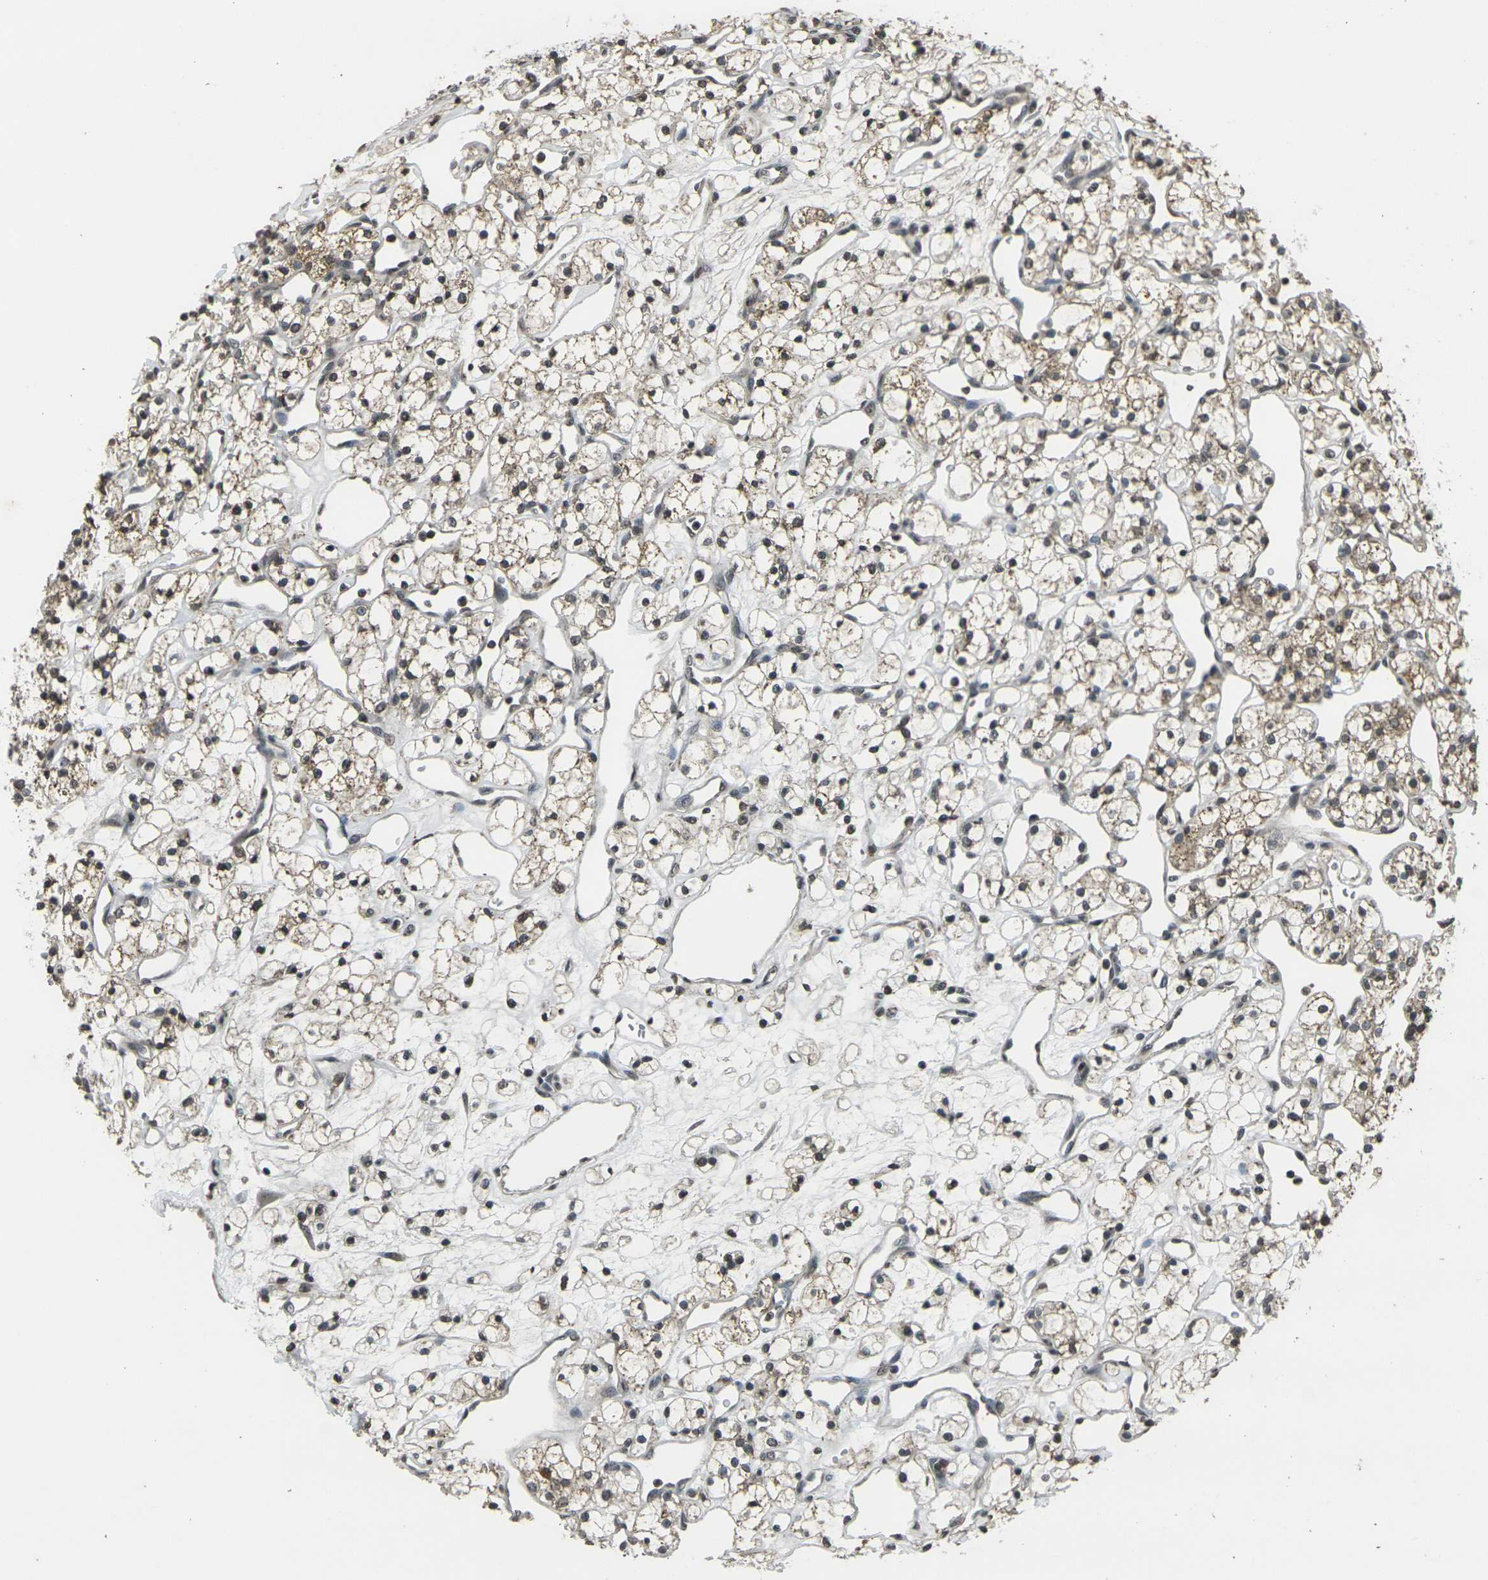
{"staining": {"intensity": "weak", "quantity": "25%-75%", "location": "cytoplasmic/membranous"}, "tissue": "renal cancer", "cell_type": "Tumor cells", "image_type": "cancer", "snomed": [{"axis": "morphology", "description": "Adenocarcinoma, NOS"}, {"axis": "topography", "description": "Kidney"}], "caption": "Renal cancer stained for a protein shows weak cytoplasmic/membranous positivity in tumor cells.", "gene": "PRPF8", "patient": {"sex": "female", "age": 60}}